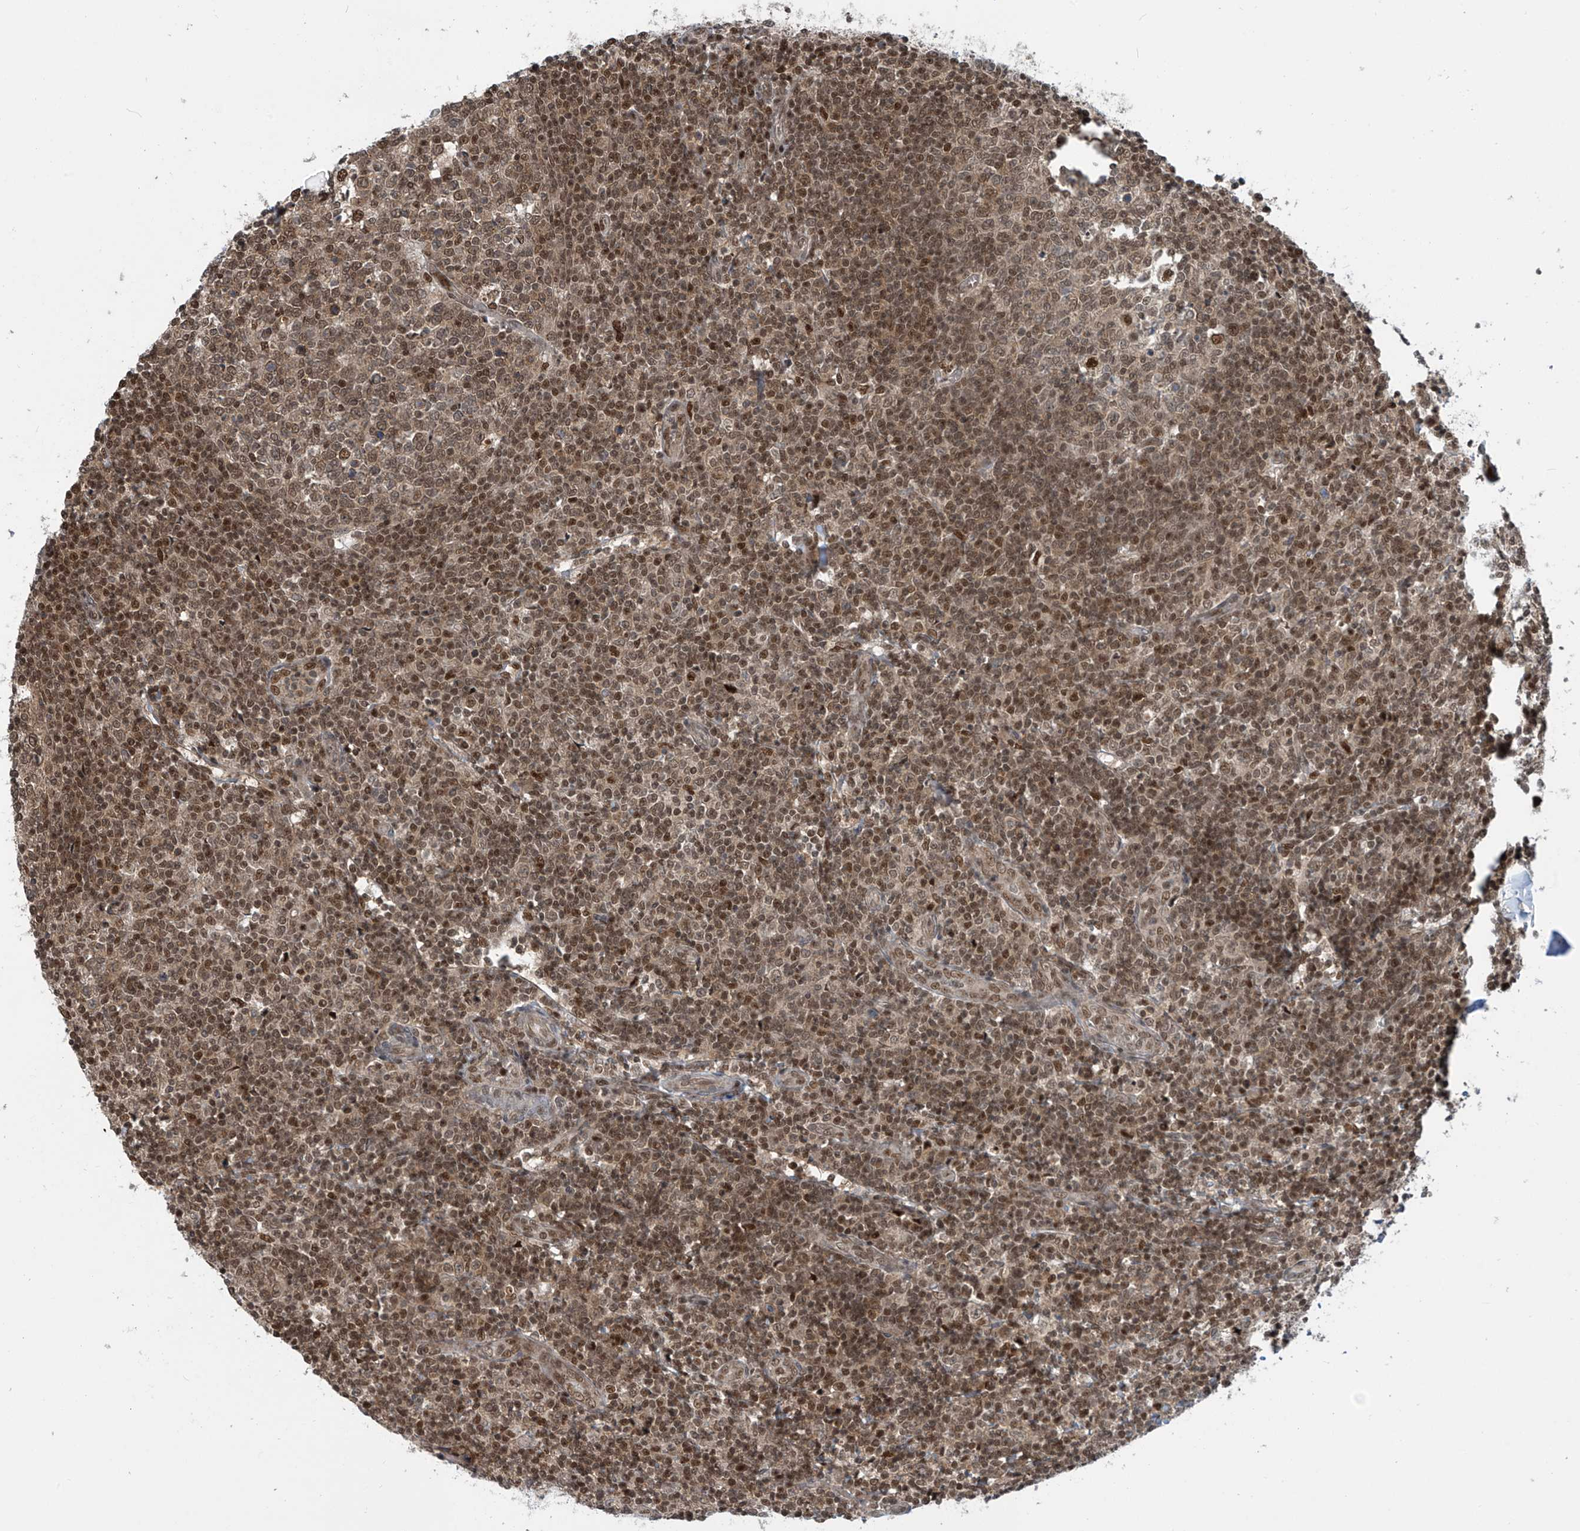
{"staining": {"intensity": "moderate", "quantity": ">75%", "location": "cytoplasmic/membranous,nuclear"}, "tissue": "tonsil", "cell_type": "Germinal center cells", "image_type": "normal", "snomed": [{"axis": "morphology", "description": "Normal tissue, NOS"}, {"axis": "topography", "description": "Tonsil"}], "caption": "Normal tonsil shows moderate cytoplasmic/membranous,nuclear expression in about >75% of germinal center cells, visualized by immunohistochemistry.", "gene": "LAGE3", "patient": {"sex": "female", "age": 19}}